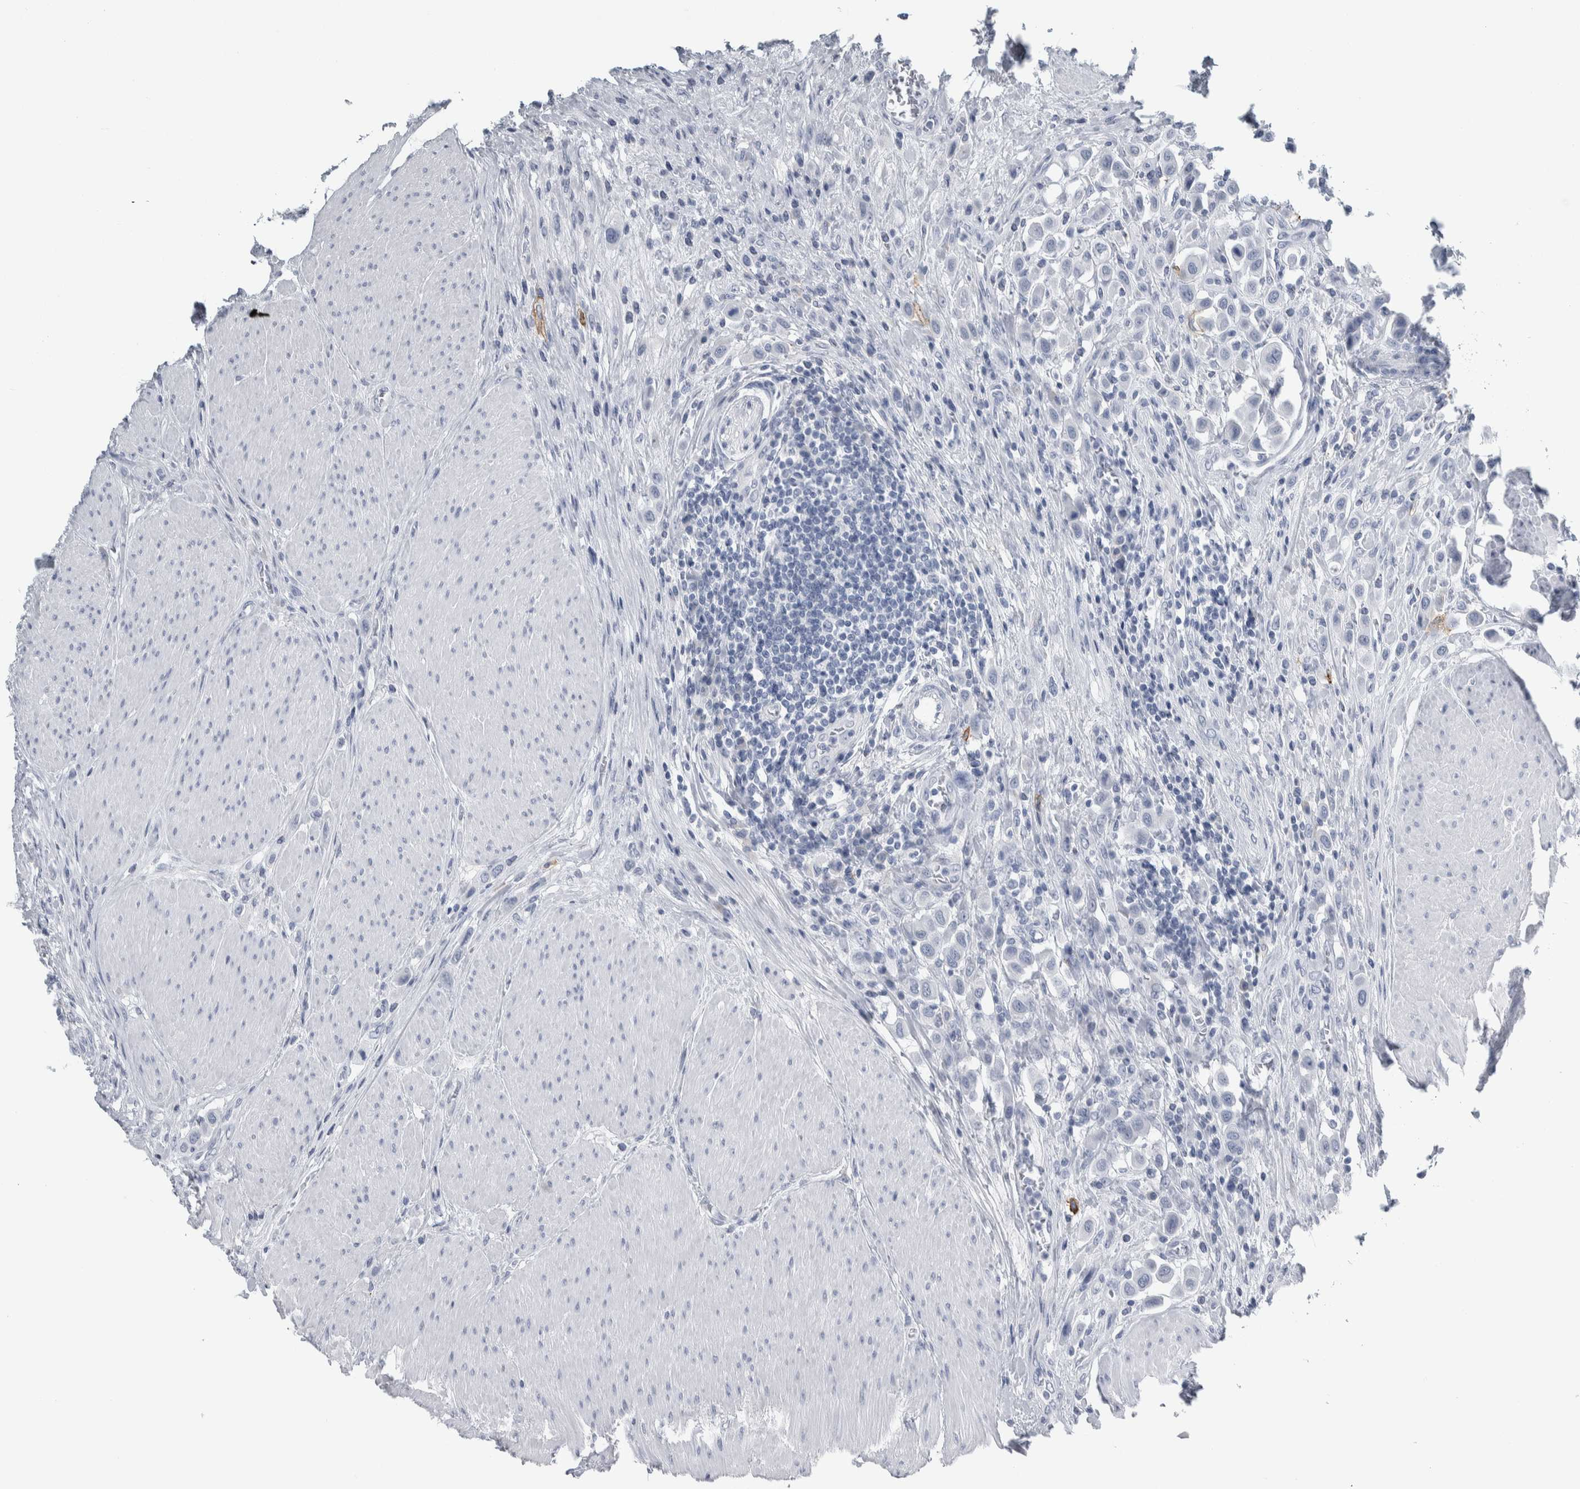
{"staining": {"intensity": "negative", "quantity": "none", "location": "none"}, "tissue": "urothelial cancer", "cell_type": "Tumor cells", "image_type": "cancer", "snomed": [{"axis": "morphology", "description": "Urothelial carcinoma, High grade"}, {"axis": "topography", "description": "Urinary bladder"}], "caption": "Human high-grade urothelial carcinoma stained for a protein using immunohistochemistry (IHC) shows no positivity in tumor cells.", "gene": "CDH17", "patient": {"sex": "male", "age": 50}}